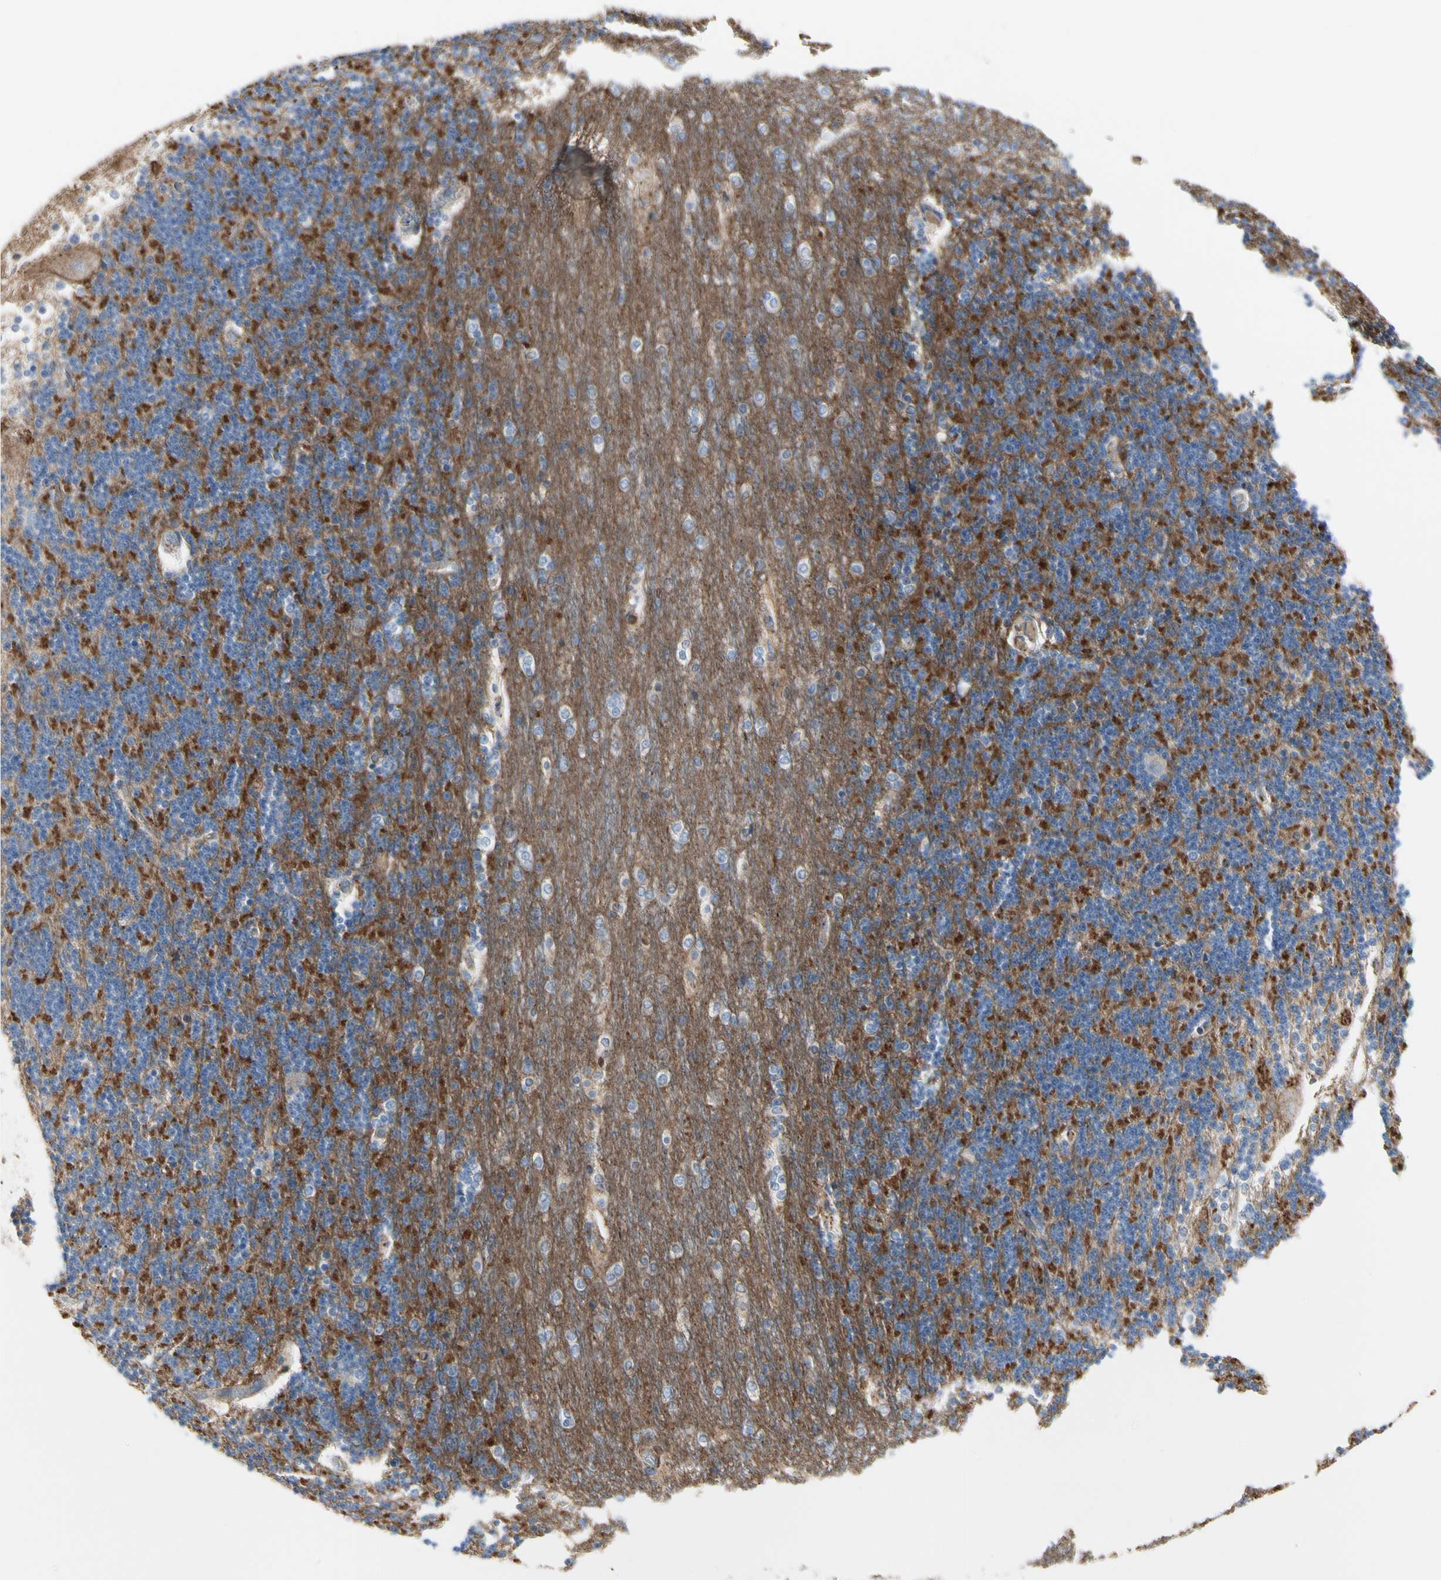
{"staining": {"intensity": "moderate", "quantity": "25%-75%", "location": "cytoplasmic/membranous"}, "tissue": "cerebellum", "cell_type": "Cells in granular layer", "image_type": "normal", "snomed": [{"axis": "morphology", "description": "Normal tissue, NOS"}, {"axis": "topography", "description": "Cerebellum"}], "caption": "Protein expression analysis of benign human cerebellum reveals moderate cytoplasmic/membranous positivity in about 25%-75% of cells in granular layer.", "gene": "CLEC2B", "patient": {"sex": "female", "age": 54}}